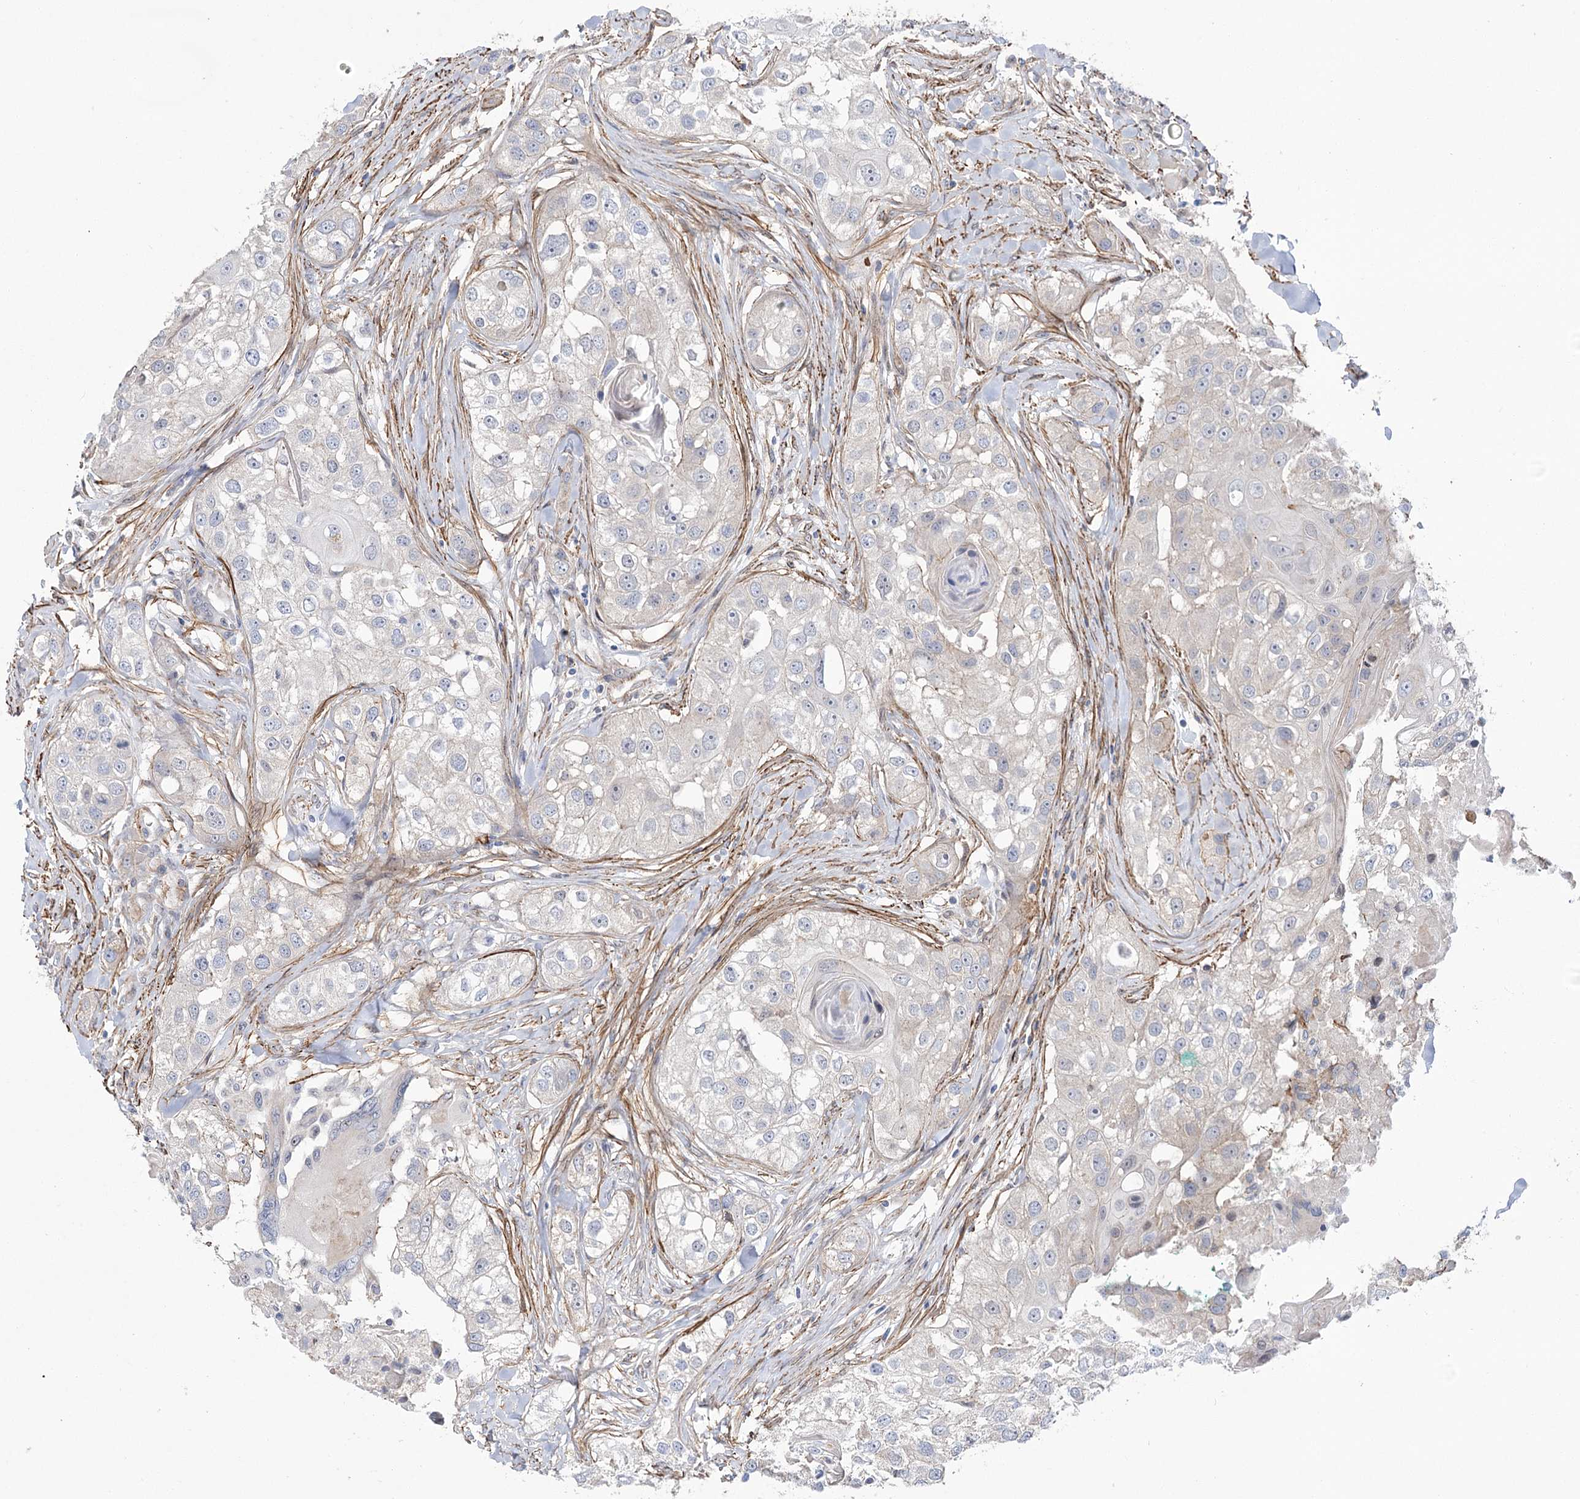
{"staining": {"intensity": "negative", "quantity": "none", "location": "none"}, "tissue": "head and neck cancer", "cell_type": "Tumor cells", "image_type": "cancer", "snomed": [{"axis": "morphology", "description": "Normal tissue, NOS"}, {"axis": "morphology", "description": "Squamous cell carcinoma, NOS"}, {"axis": "topography", "description": "Skeletal muscle"}, {"axis": "topography", "description": "Head-Neck"}], "caption": "Tumor cells are negative for brown protein staining in head and neck squamous cell carcinoma.", "gene": "WASHC3", "patient": {"sex": "male", "age": 51}}